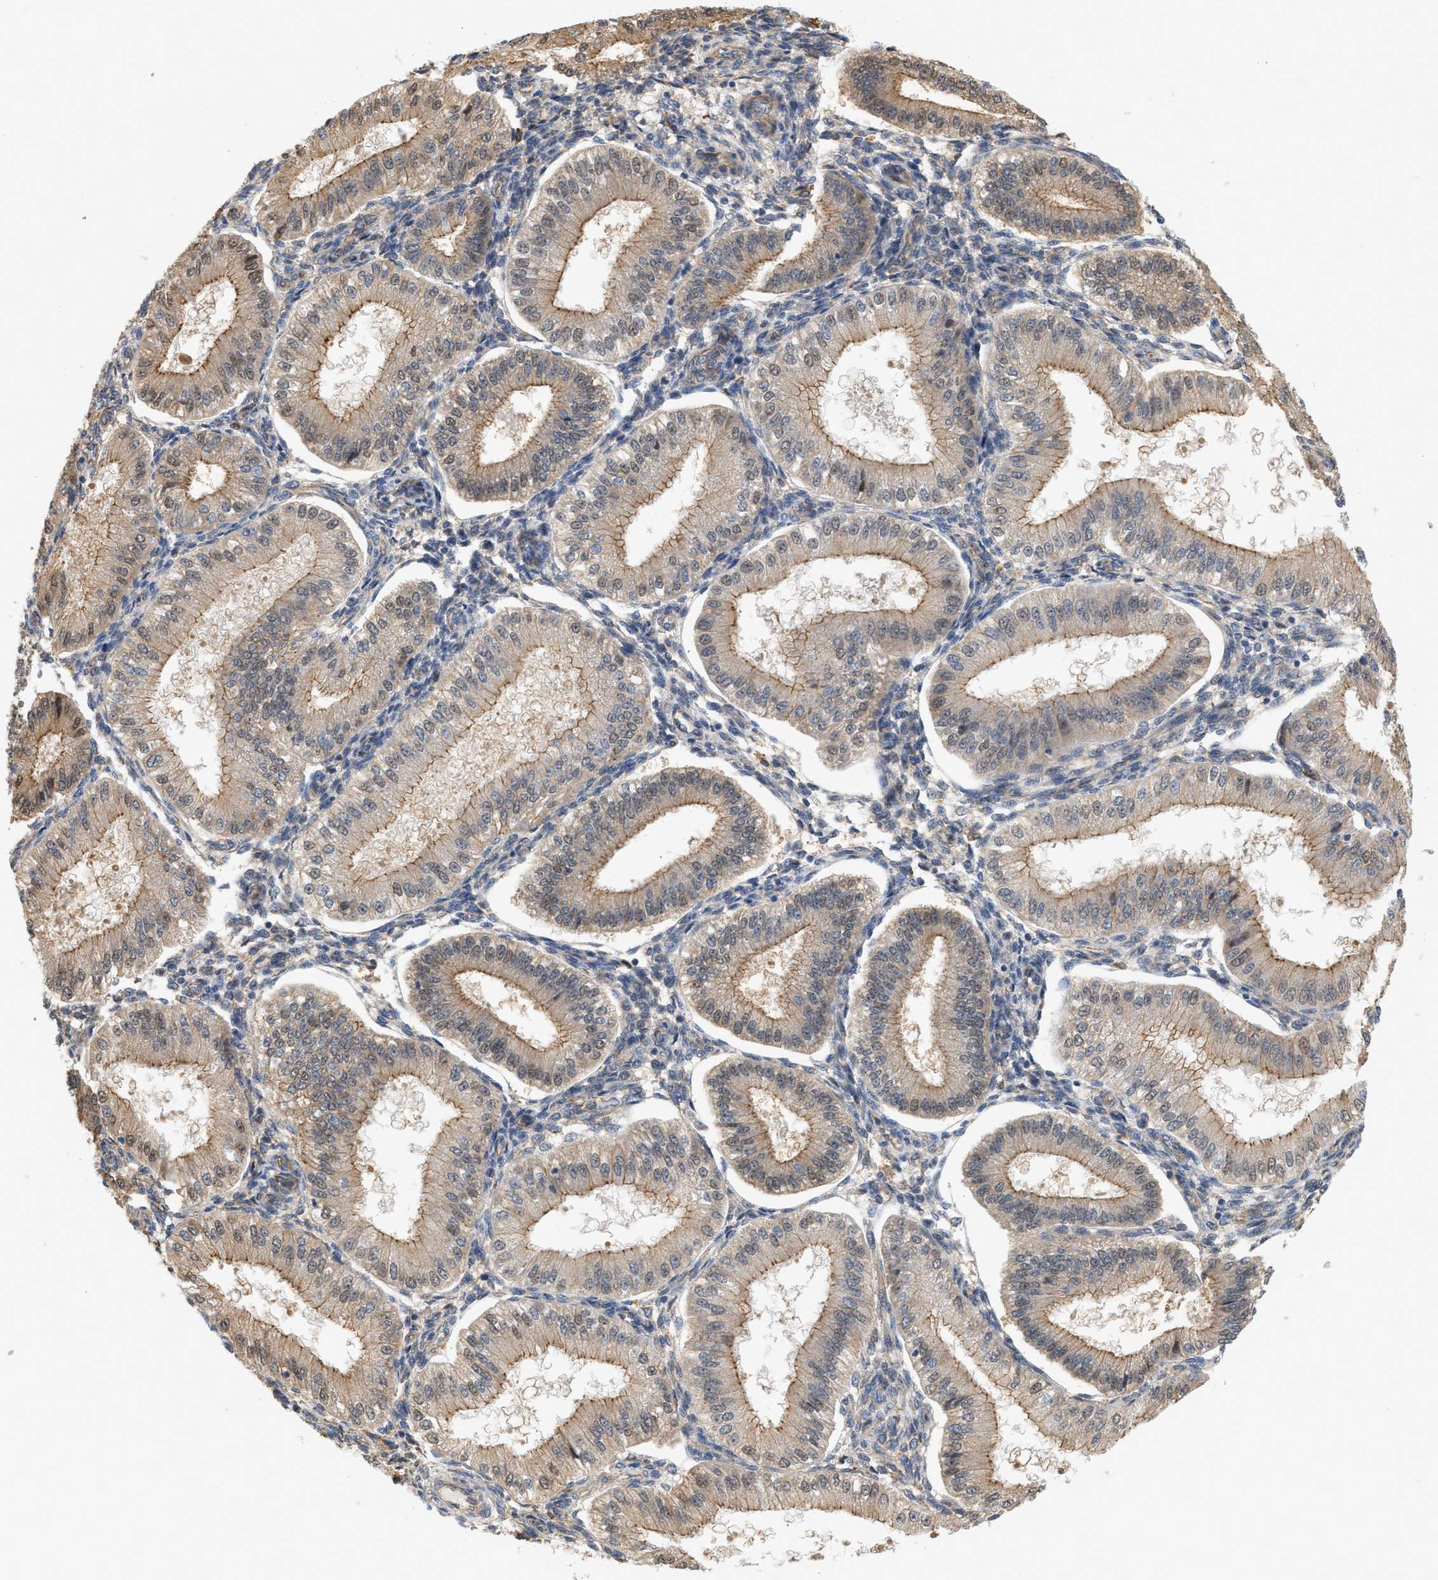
{"staining": {"intensity": "negative", "quantity": "none", "location": "none"}, "tissue": "endometrium", "cell_type": "Cells in endometrial stroma", "image_type": "normal", "snomed": [{"axis": "morphology", "description": "Normal tissue, NOS"}, {"axis": "topography", "description": "Endometrium"}], "caption": "A histopathology image of endometrium stained for a protein shows no brown staining in cells in endometrial stroma. (Stains: DAB (3,3'-diaminobenzidine) IHC with hematoxylin counter stain, Microscopy: brightfield microscopy at high magnification).", "gene": "CTXN1", "patient": {"sex": "female", "age": 39}}